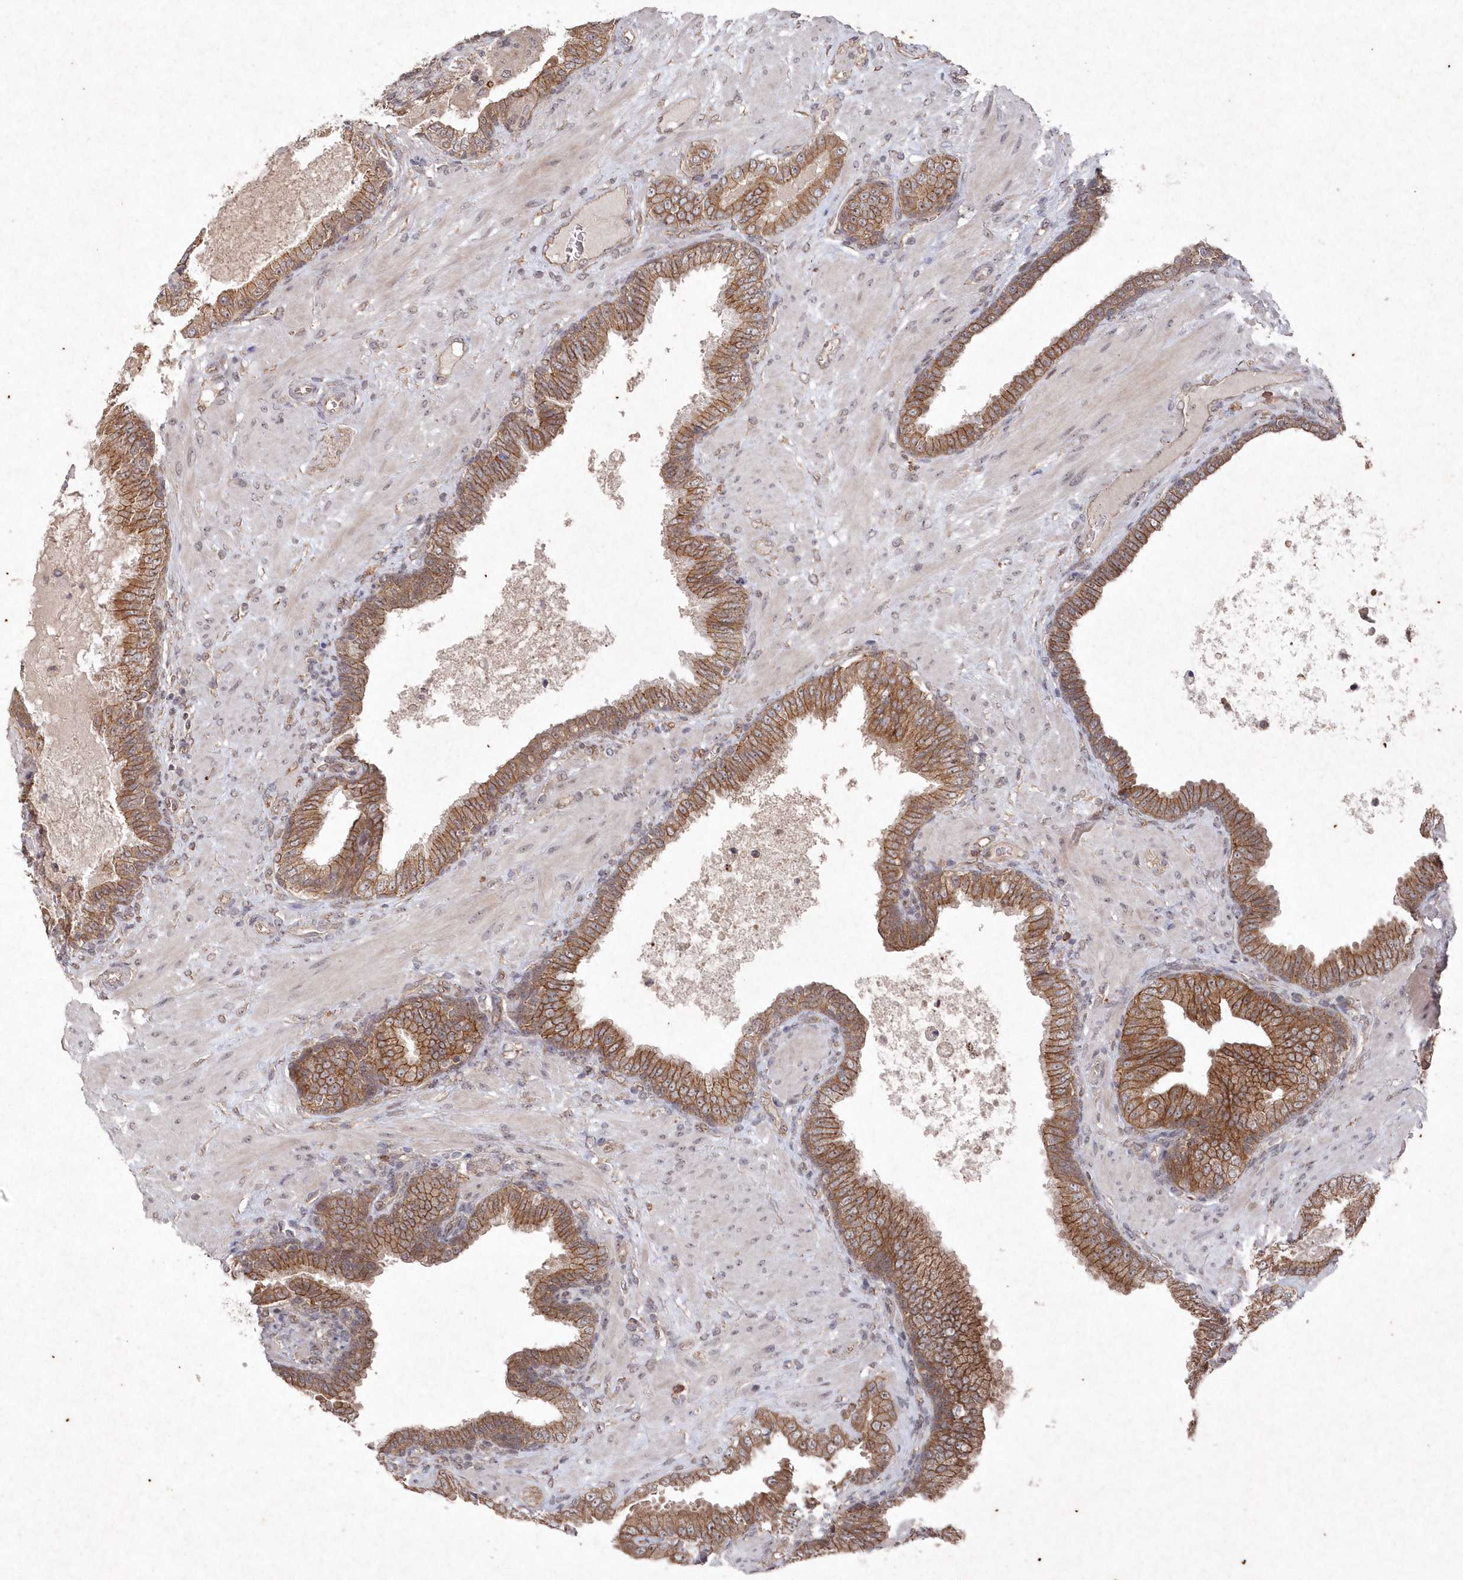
{"staining": {"intensity": "moderate", "quantity": ">75%", "location": "cytoplasmic/membranous"}, "tissue": "prostate cancer", "cell_type": "Tumor cells", "image_type": "cancer", "snomed": [{"axis": "morphology", "description": "Adenocarcinoma, Low grade"}, {"axis": "topography", "description": "Prostate"}], "caption": "Adenocarcinoma (low-grade) (prostate) was stained to show a protein in brown. There is medium levels of moderate cytoplasmic/membranous expression in about >75% of tumor cells. (DAB IHC, brown staining for protein, blue staining for nuclei).", "gene": "VSIG2", "patient": {"sex": "male", "age": 63}}